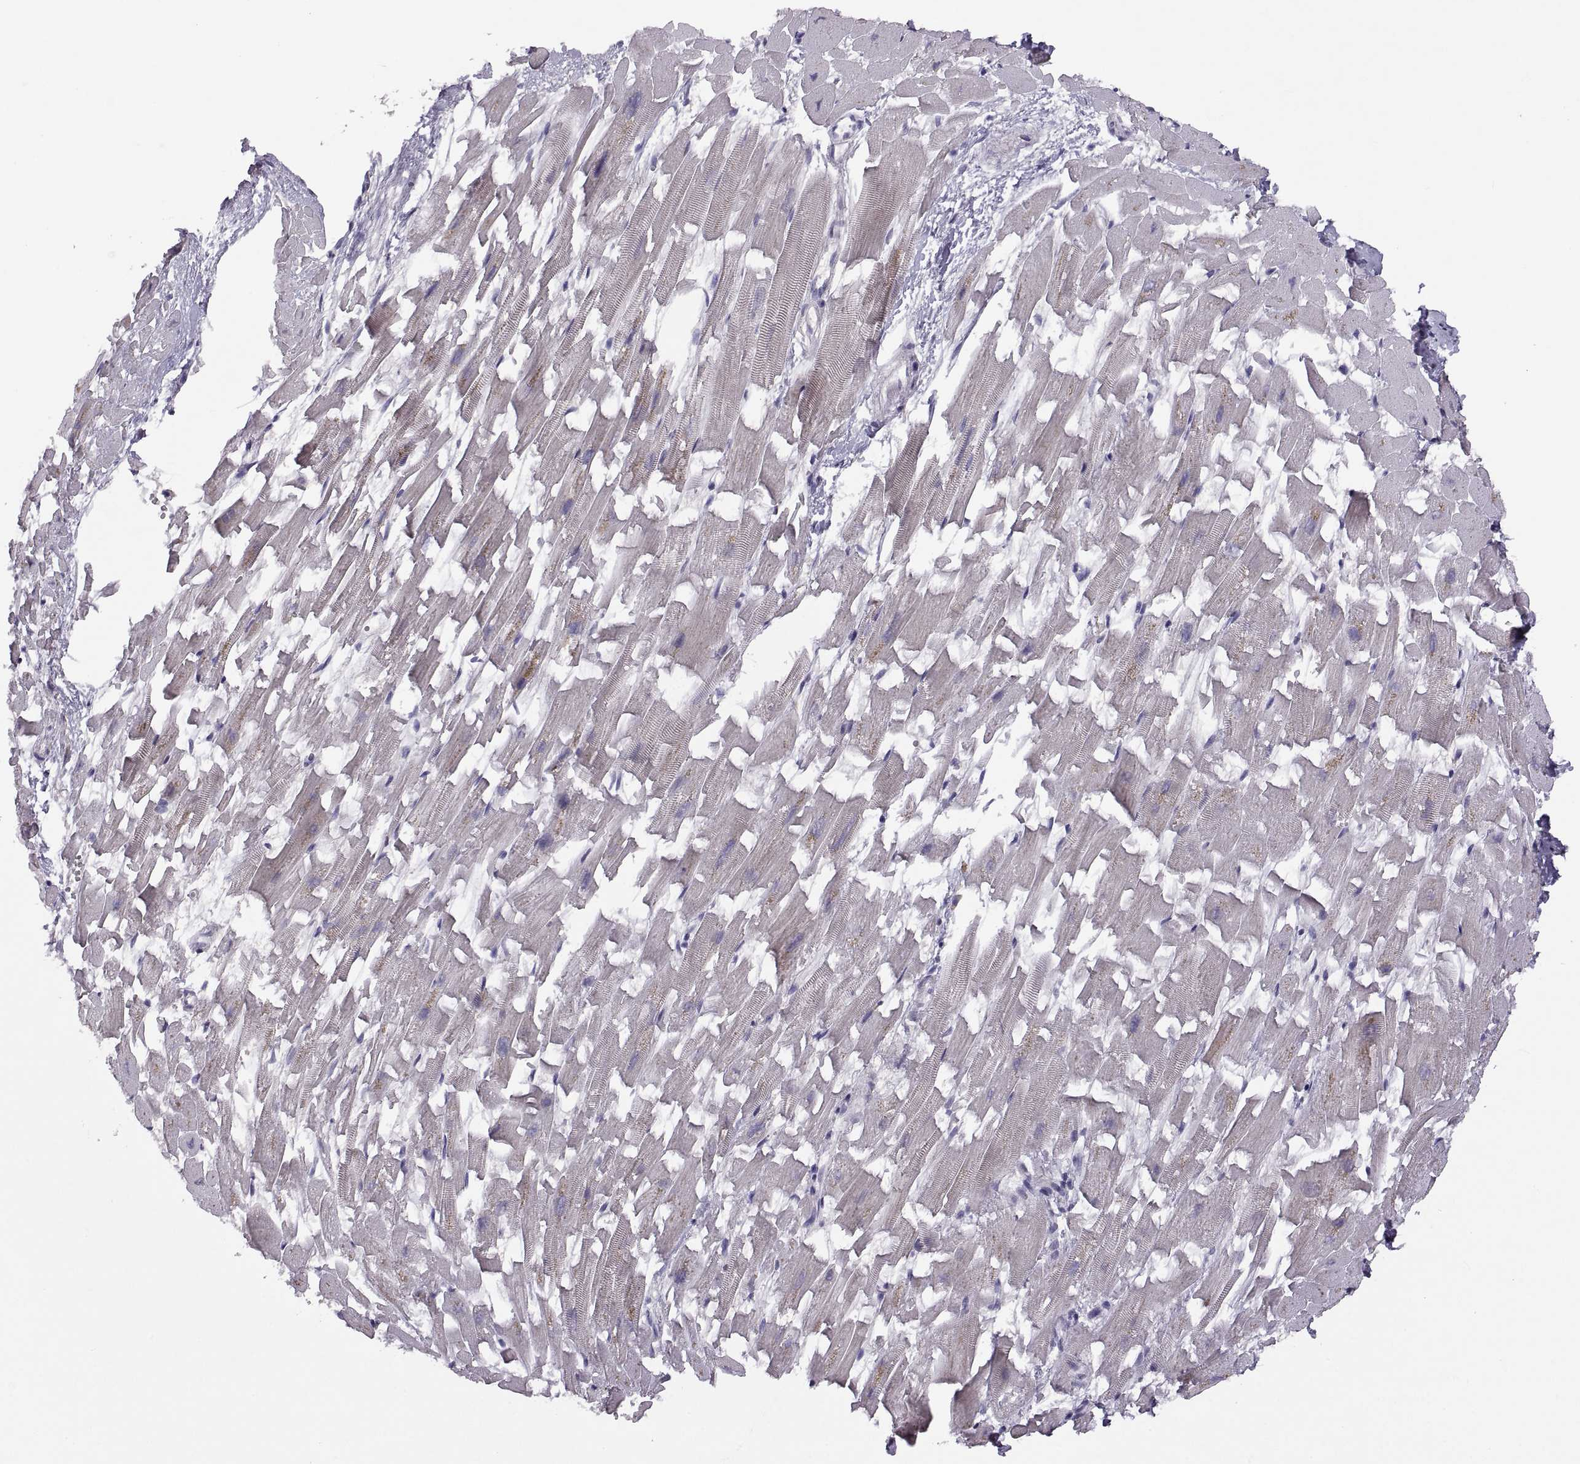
{"staining": {"intensity": "negative", "quantity": "none", "location": "none"}, "tissue": "heart muscle", "cell_type": "Cardiomyocytes", "image_type": "normal", "snomed": [{"axis": "morphology", "description": "Normal tissue, NOS"}, {"axis": "topography", "description": "Heart"}], "caption": "Protein analysis of unremarkable heart muscle exhibits no significant positivity in cardiomyocytes. Nuclei are stained in blue.", "gene": "NEK2", "patient": {"sex": "female", "age": 64}}